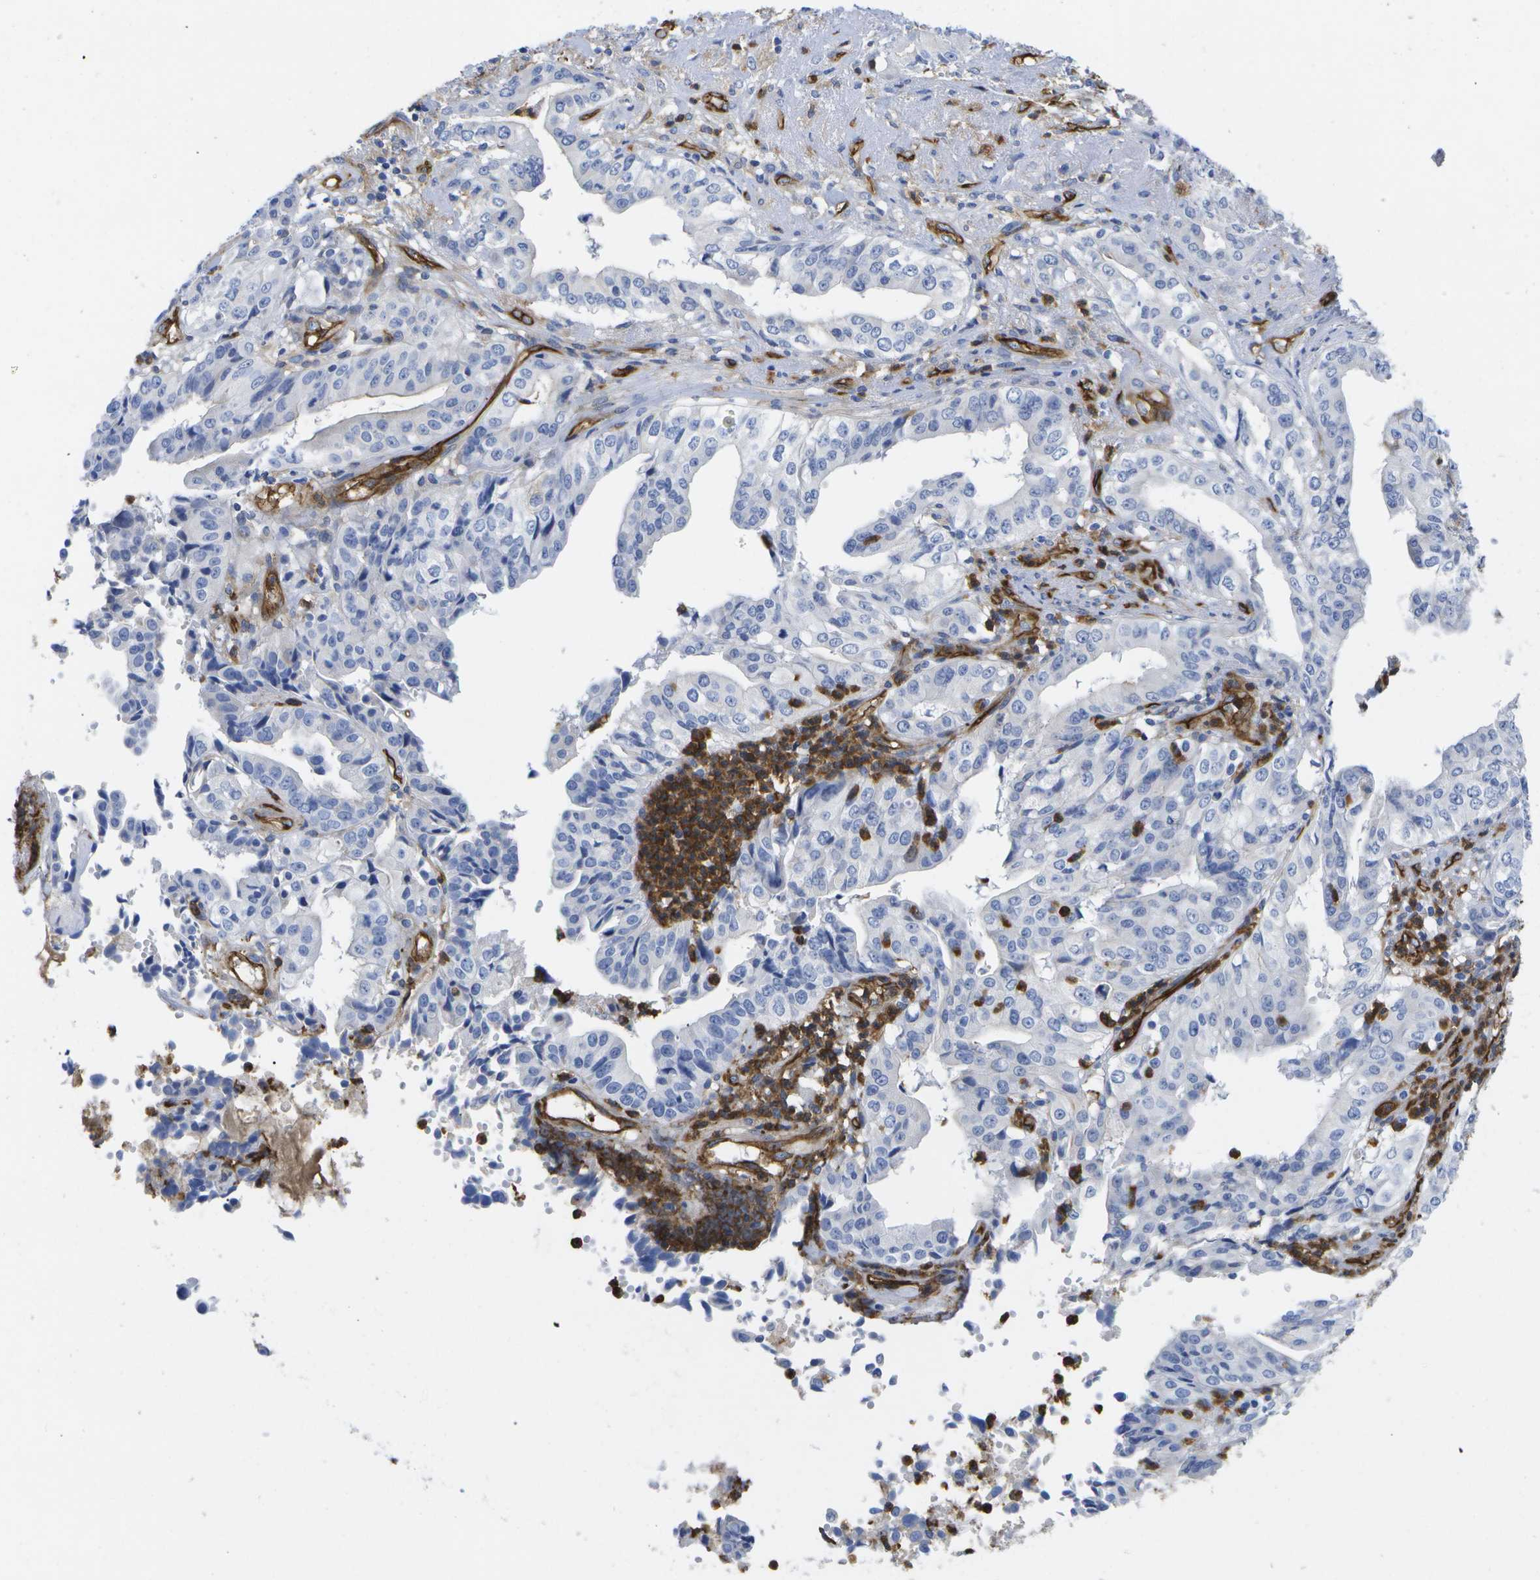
{"staining": {"intensity": "negative", "quantity": "none", "location": "none"}, "tissue": "liver cancer", "cell_type": "Tumor cells", "image_type": "cancer", "snomed": [{"axis": "morphology", "description": "Cholangiocarcinoma"}, {"axis": "topography", "description": "Liver"}], "caption": "Human liver cholangiocarcinoma stained for a protein using immunohistochemistry demonstrates no staining in tumor cells.", "gene": "DYSF", "patient": {"sex": "female", "age": 61}}